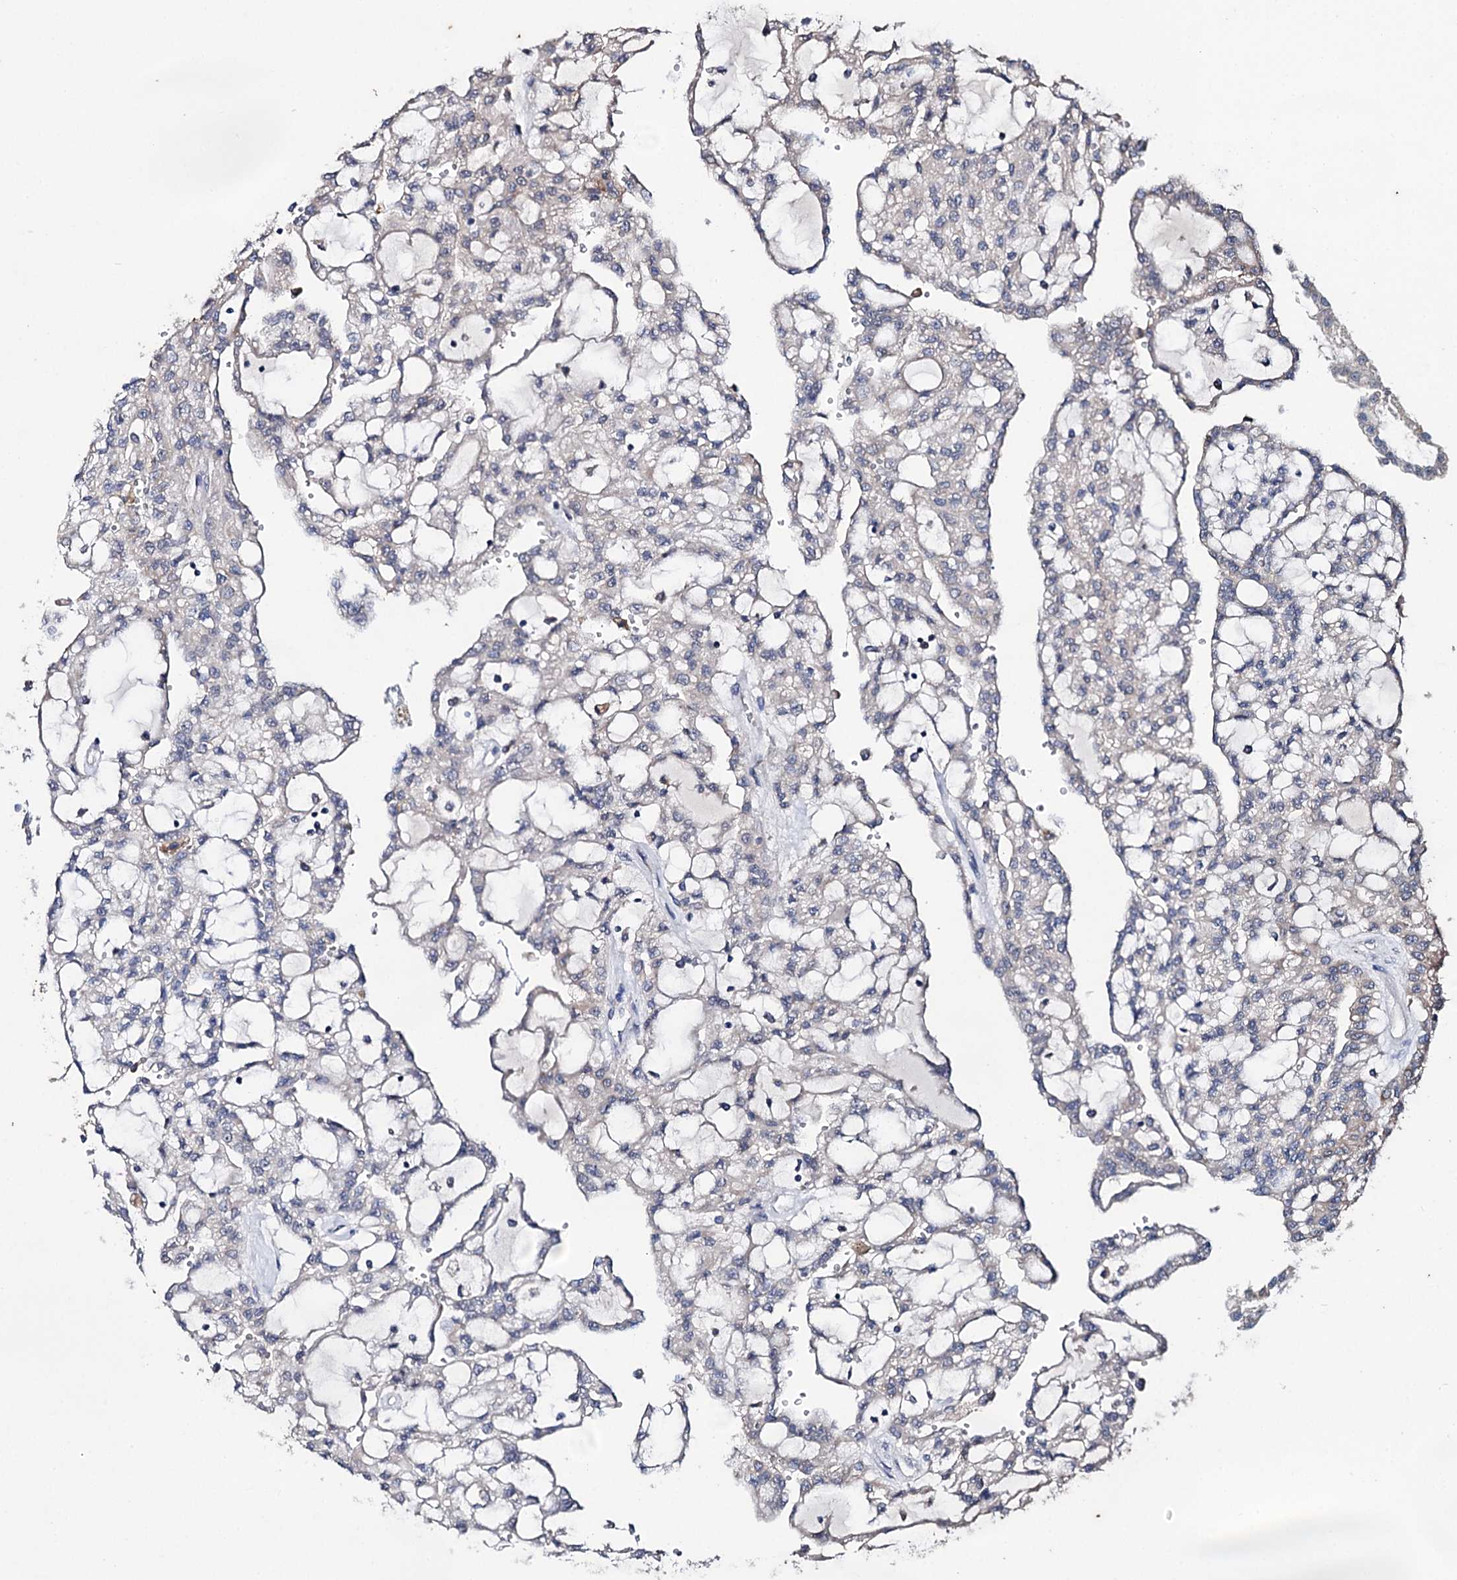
{"staining": {"intensity": "negative", "quantity": "none", "location": "none"}, "tissue": "renal cancer", "cell_type": "Tumor cells", "image_type": "cancer", "snomed": [{"axis": "morphology", "description": "Adenocarcinoma, NOS"}, {"axis": "topography", "description": "Kidney"}], "caption": "Immunohistochemistry image of neoplastic tissue: renal cancer stained with DAB (3,3'-diaminobenzidine) shows no significant protein positivity in tumor cells.", "gene": "CLPB", "patient": {"sex": "male", "age": 63}}